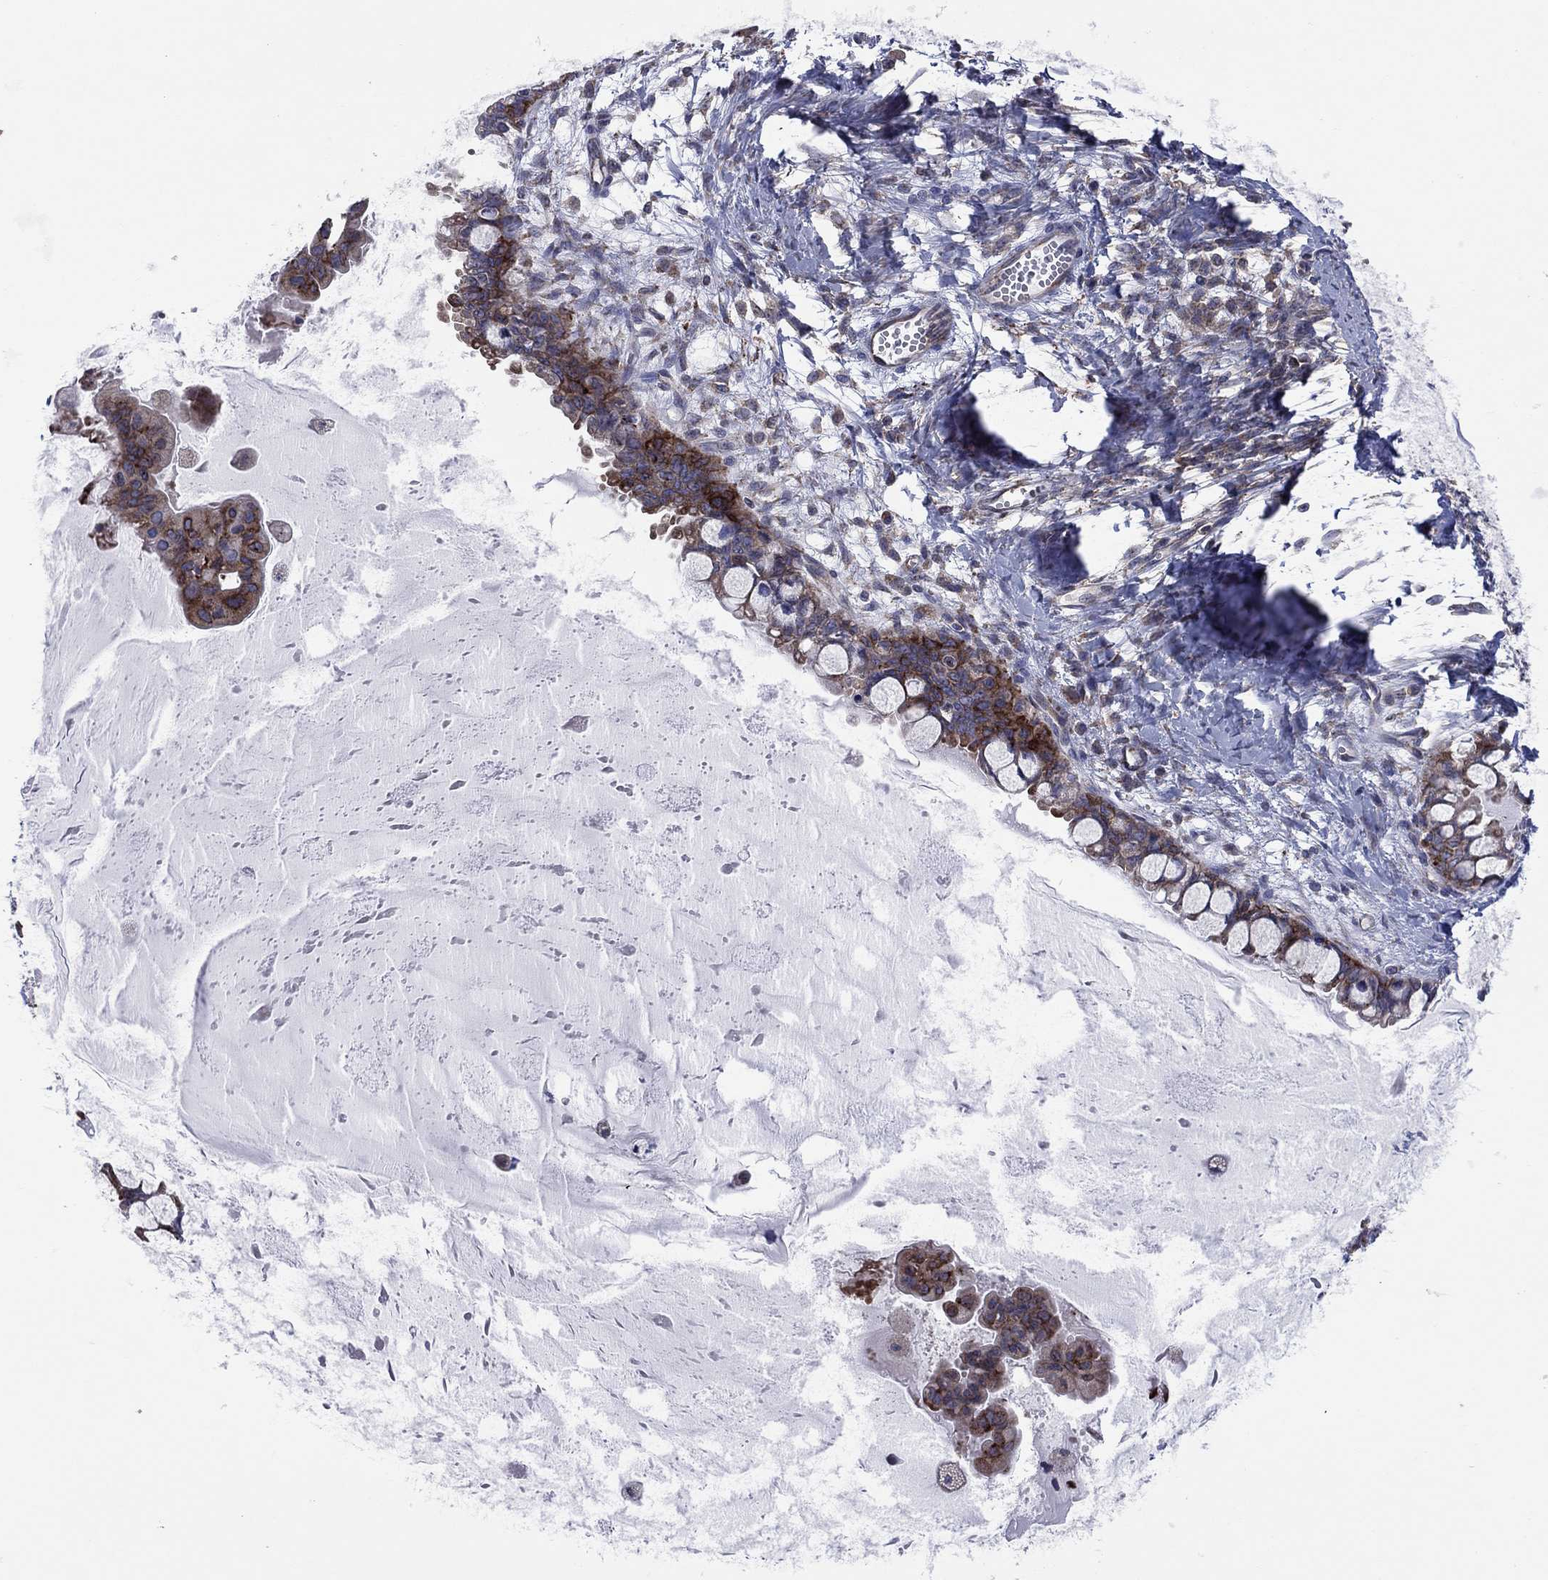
{"staining": {"intensity": "strong", "quantity": "25%-75%", "location": "cytoplasmic/membranous"}, "tissue": "ovarian cancer", "cell_type": "Tumor cells", "image_type": "cancer", "snomed": [{"axis": "morphology", "description": "Cystadenocarcinoma, mucinous, NOS"}, {"axis": "topography", "description": "Ovary"}], "caption": "Tumor cells show high levels of strong cytoplasmic/membranous expression in approximately 25%-75% of cells in ovarian mucinous cystadenocarcinoma.", "gene": "GPR155", "patient": {"sex": "female", "age": 63}}